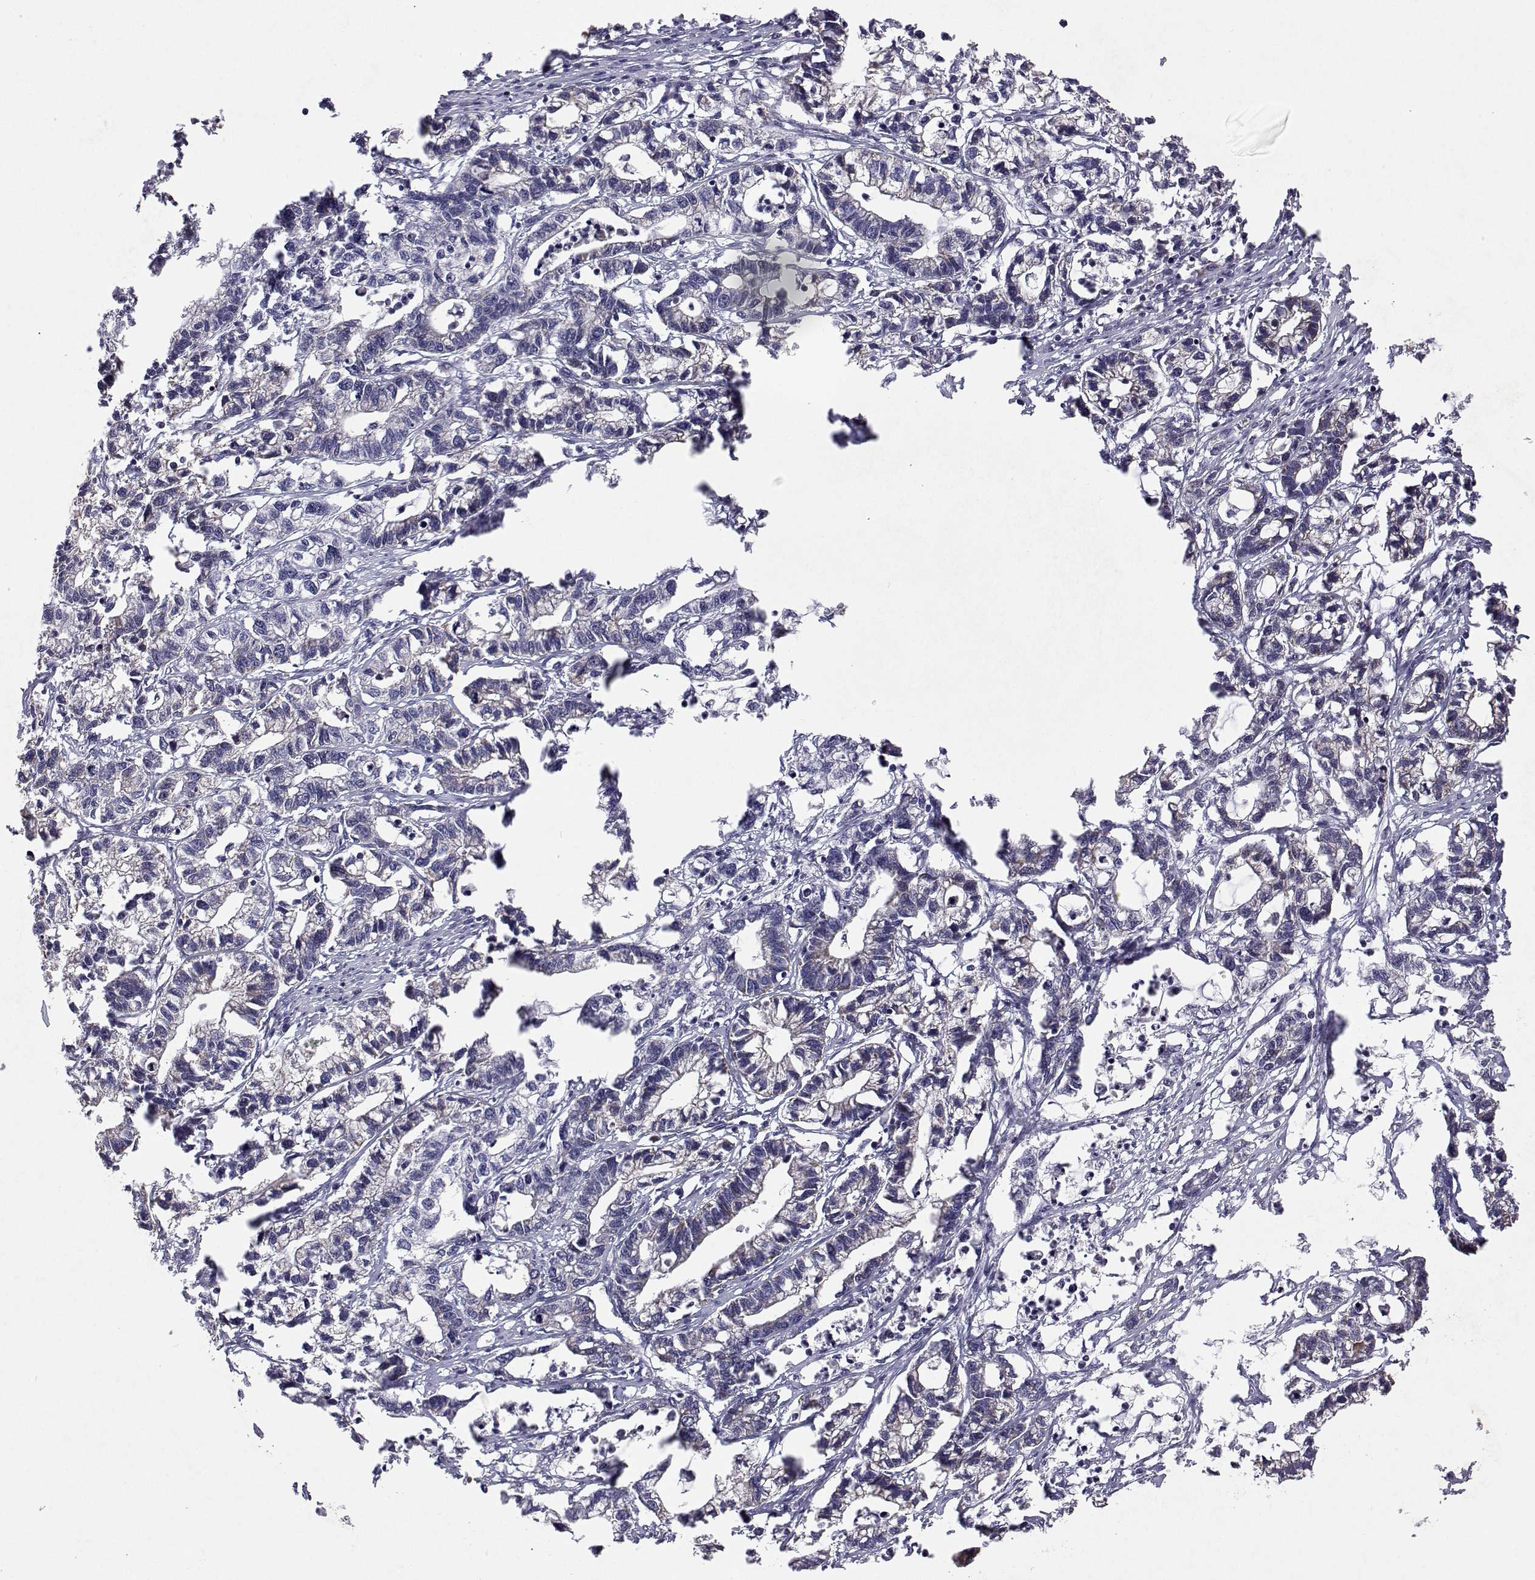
{"staining": {"intensity": "negative", "quantity": "none", "location": "none"}, "tissue": "stomach cancer", "cell_type": "Tumor cells", "image_type": "cancer", "snomed": [{"axis": "morphology", "description": "Adenocarcinoma, NOS"}, {"axis": "topography", "description": "Stomach"}], "caption": "Immunohistochemical staining of stomach adenocarcinoma displays no significant staining in tumor cells. (DAB IHC with hematoxylin counter stain).", "gene": "MRPL3", "patient": {"sex": "male", "age": 83}}